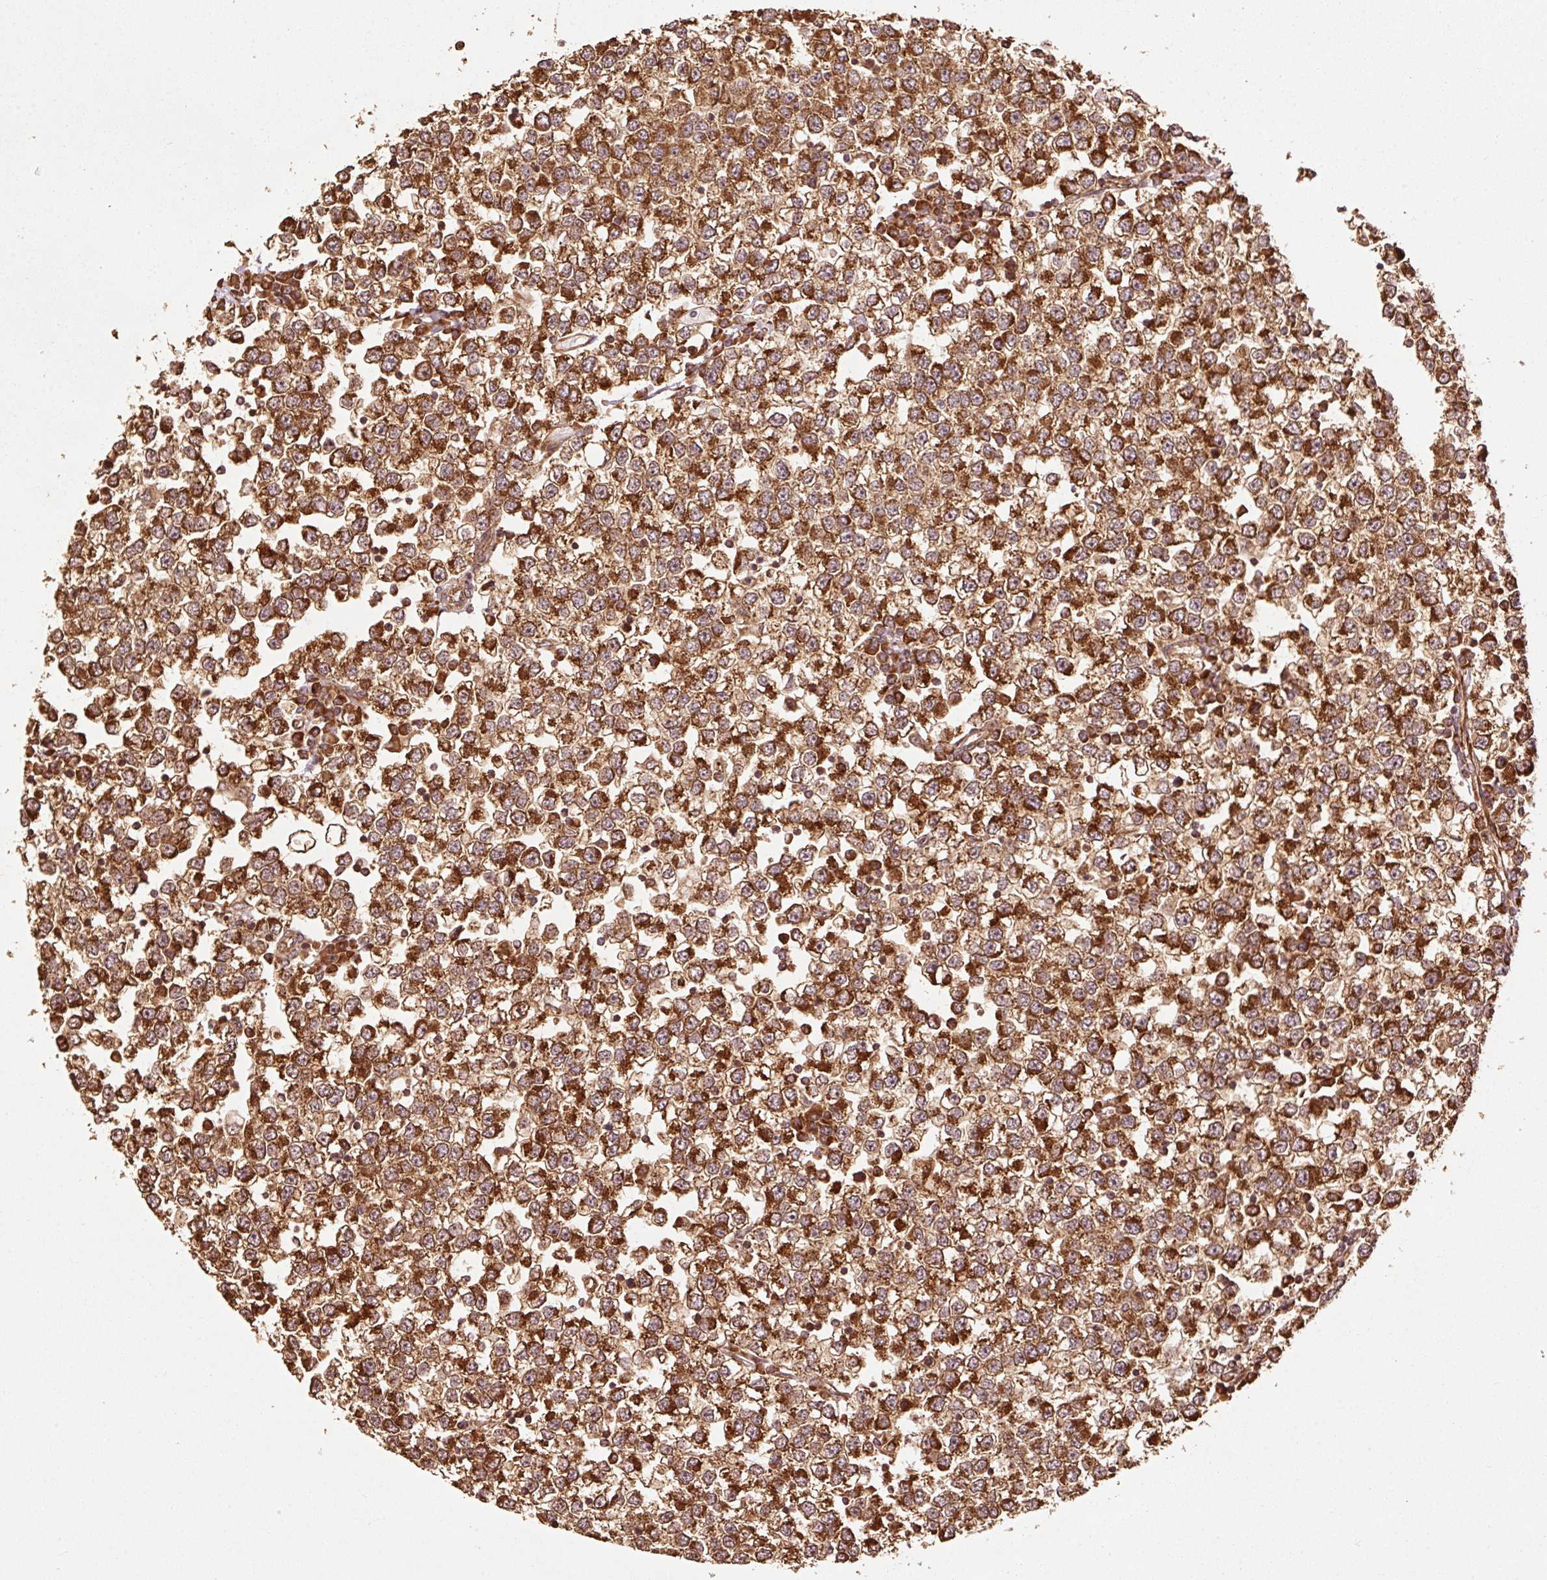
{"staining": {"intensity": "strong", "quantity": ">75%", "location": "cytoplasmic/membranous"}, "tissue": "testis cancer", "cell_type": "Tumor cells", "image_type": "cancer", "snomed": [{"axis": "morphology", "description": "Seminoma, NOS"}, {"axis": "topography", "description": "Testis"}], "caption": "Tumor cells reveal high levels of strong cytoplasmic/membranous expression in about >75% of cells in seminoma (testis).", "gene": "MRPL16", "patient": {"sex": "male", "age": 65}}